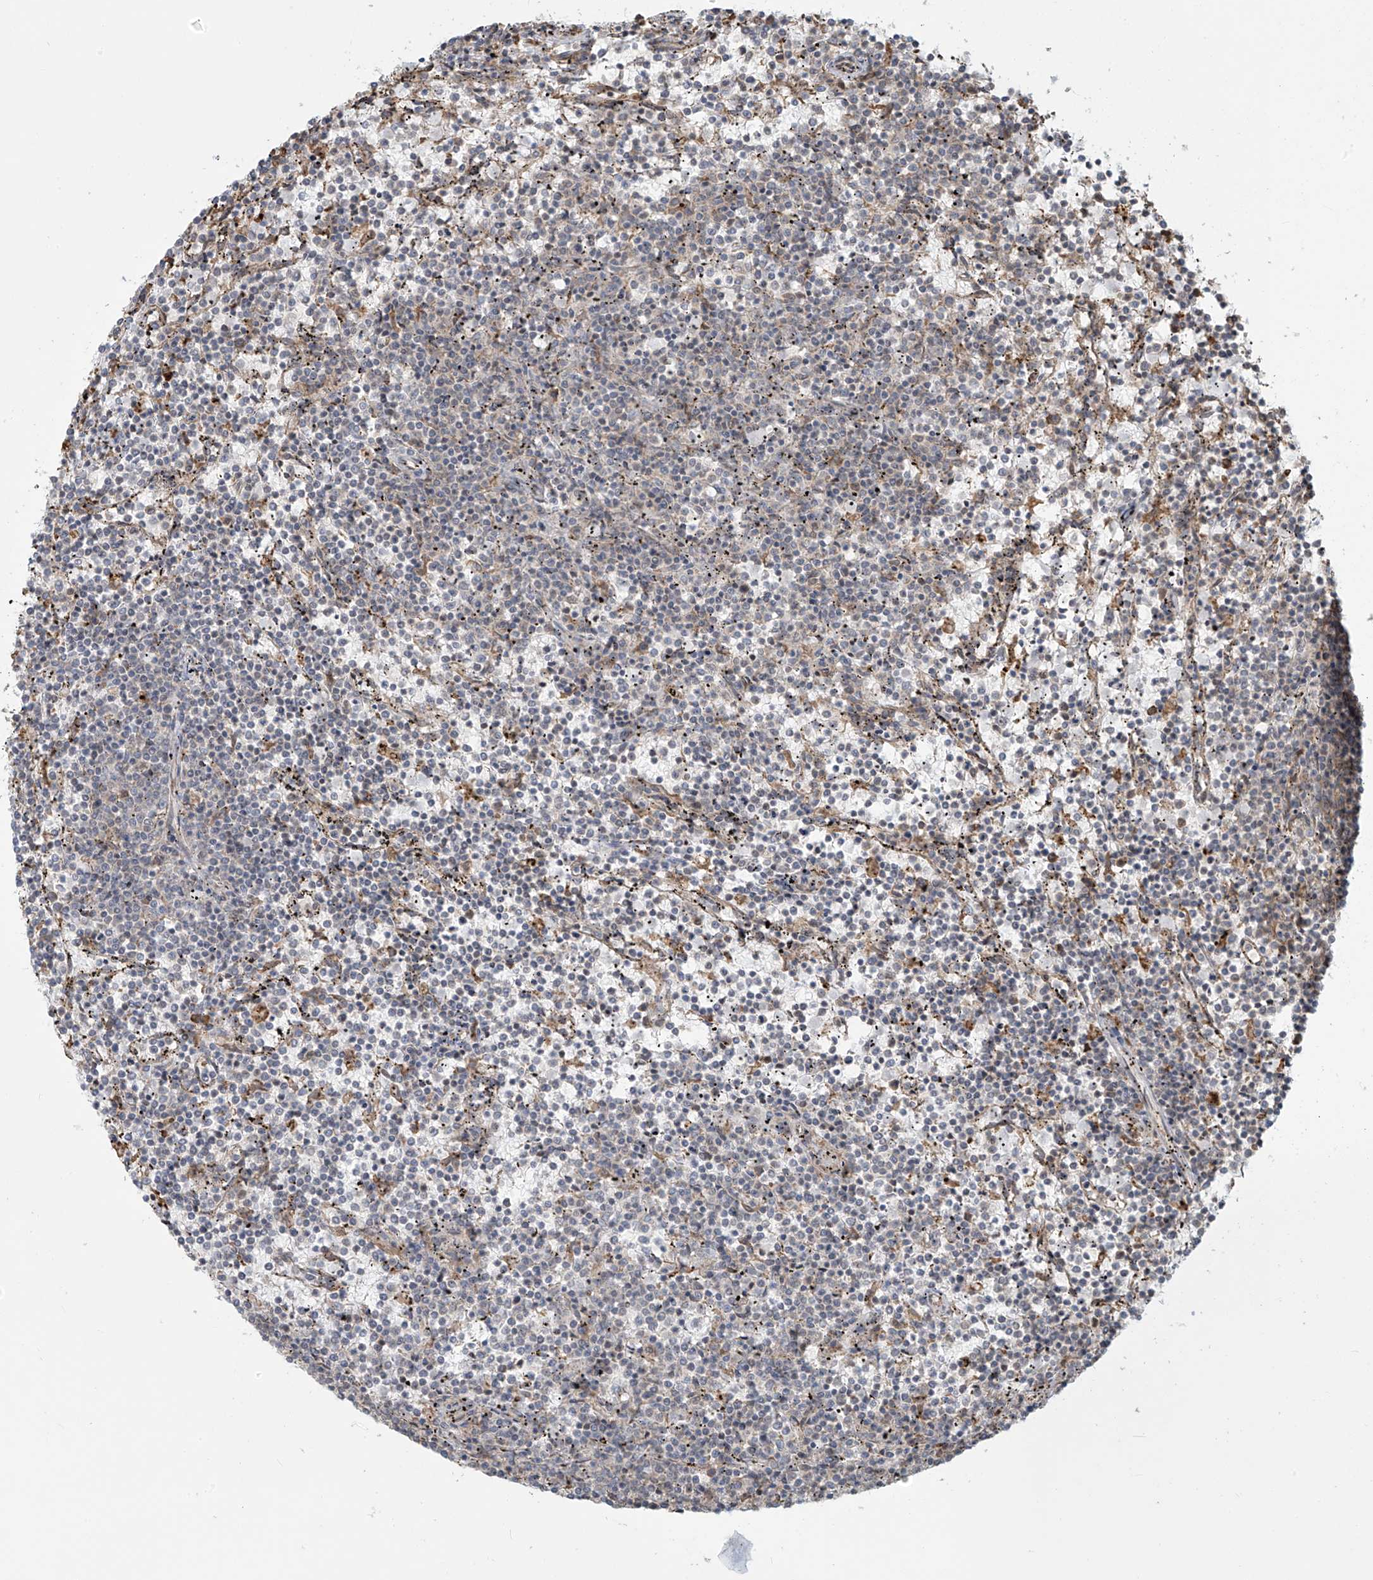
{"staining": {"intensity": "negative", "quantity": "none", "location": "none"}, "tissue": "lymphoma", "cell_type": "Tumor cells", "image_type": "cancer", "snomed": [{"axis": "morphology", "description": "Malignant lymphoma, non-Hodgkin's type, Low grade"}, {"axis": "topography", "description": "Spleen"}], "caption": "Tumor cells are negative for brown protein staining in lymphoma.", "gene": "PLEKHM3", "patient": {"sex": "female", "age": 50}}